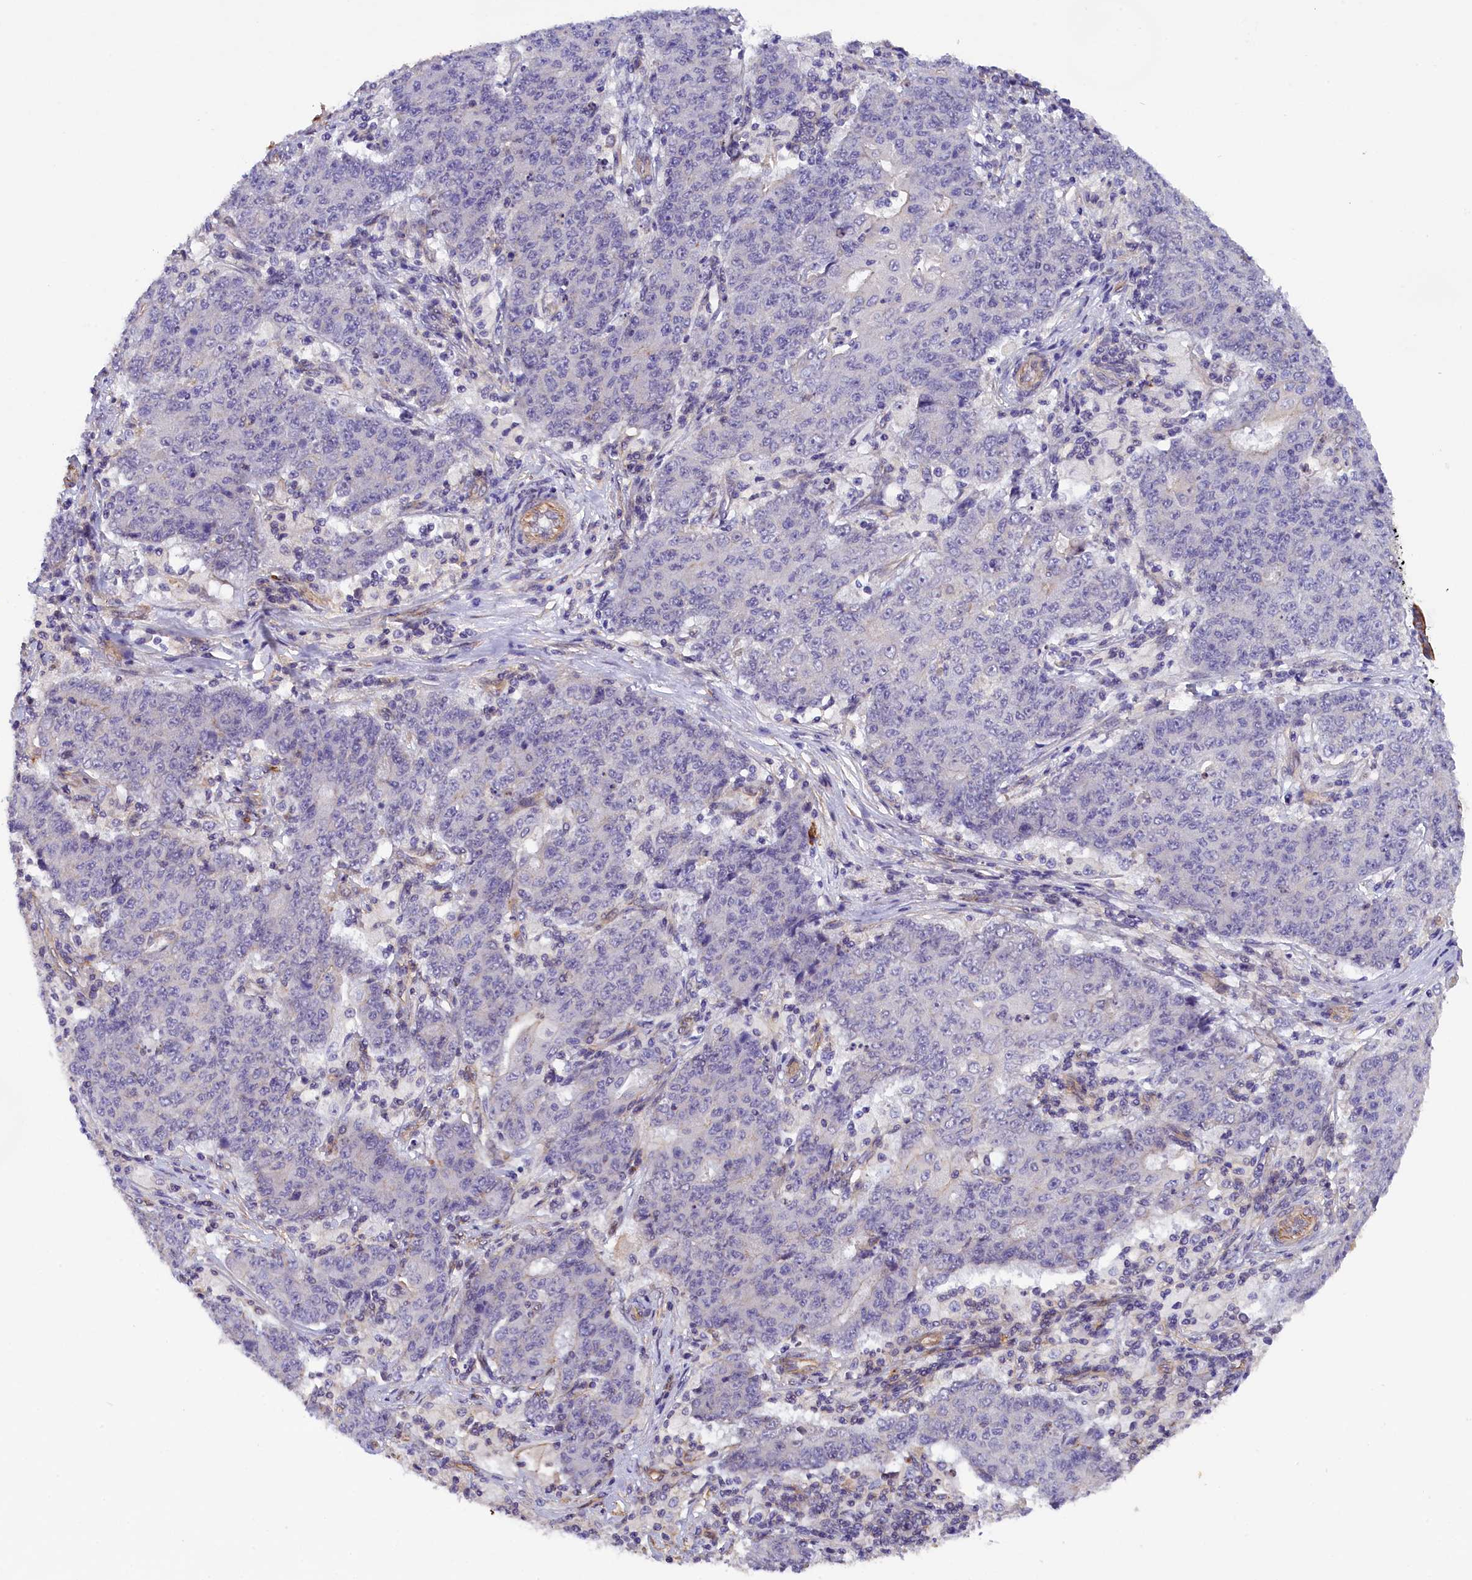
{"staining": {"intensity": "negative", "quantity": "none", "location": "none"}, "tissue": "ovarian cancer", "cell_type": "Tumor cells", "image_type": "cancer", "snomed": [{"axis": "morphology", "description": "Carcinoma, endometroid"}, {"axis": "topography", "description": "Ovary"}], "caption": "Ovarian cancer (endometroid carcinoma) was stained to show a protein in brown. There is no significant staining in tumor cells.", "gene": "MED20", "patient": {"sex": "female", "age": 42}}